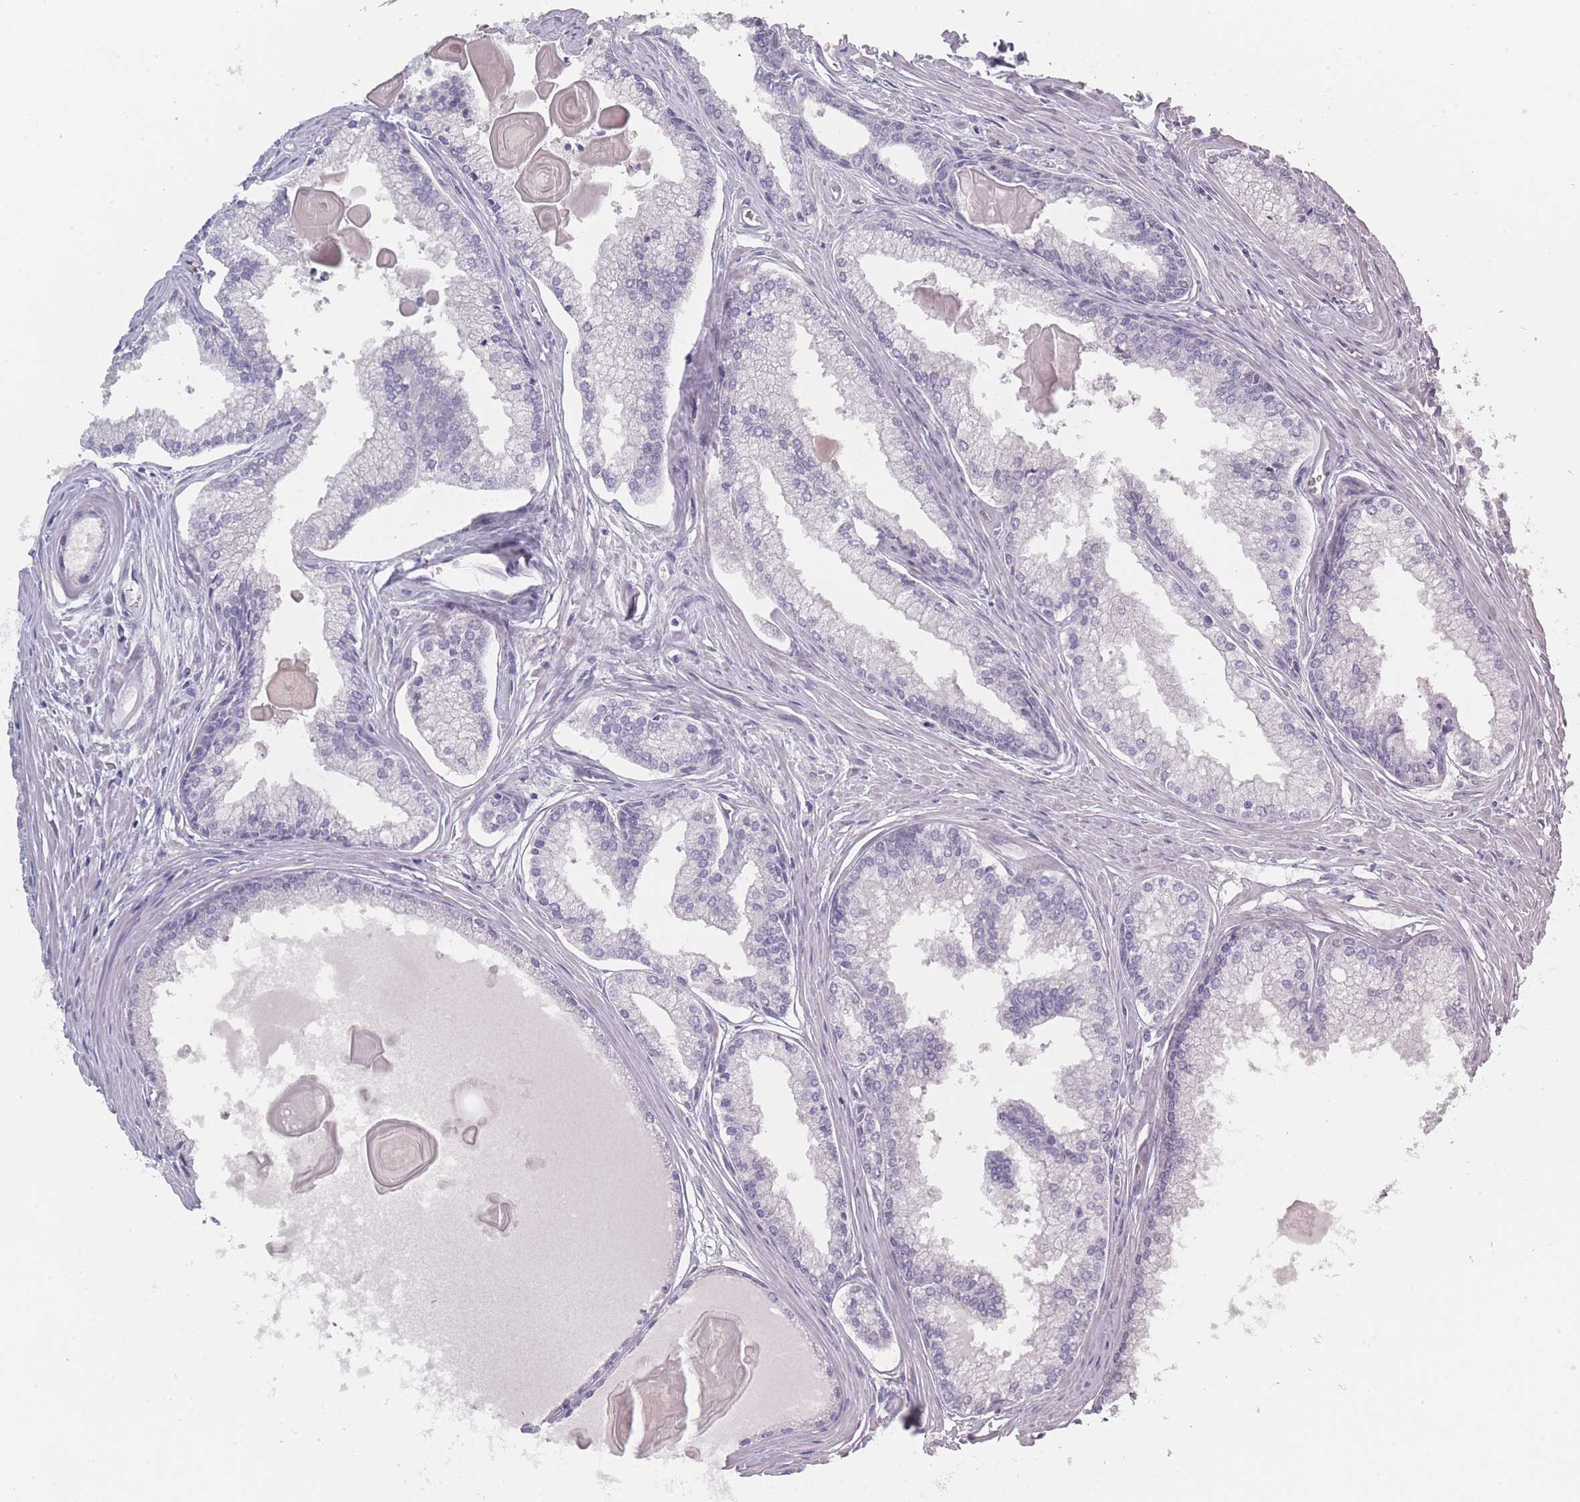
{"staining": {"intensity": "negative", "quantity": "none", "location": "none"}, "tissue": "prostate cancer", "cell_type": "Tumor cells", "image_type": "cancer", "snomed": [{"axis": "morphology", "description": "Adenocarcinoma, High grade"}, {"axis": "topography", "description": "Prostate"}], "caption": "Prostate cancer (high-grade adenocarcinoma) was stained to show a protein in brown. There is no significant staining in tumor cells. (DAB IHC, high magnification).", "gene": "ROS1", "patient": {"sex": "male", "age": 68}}